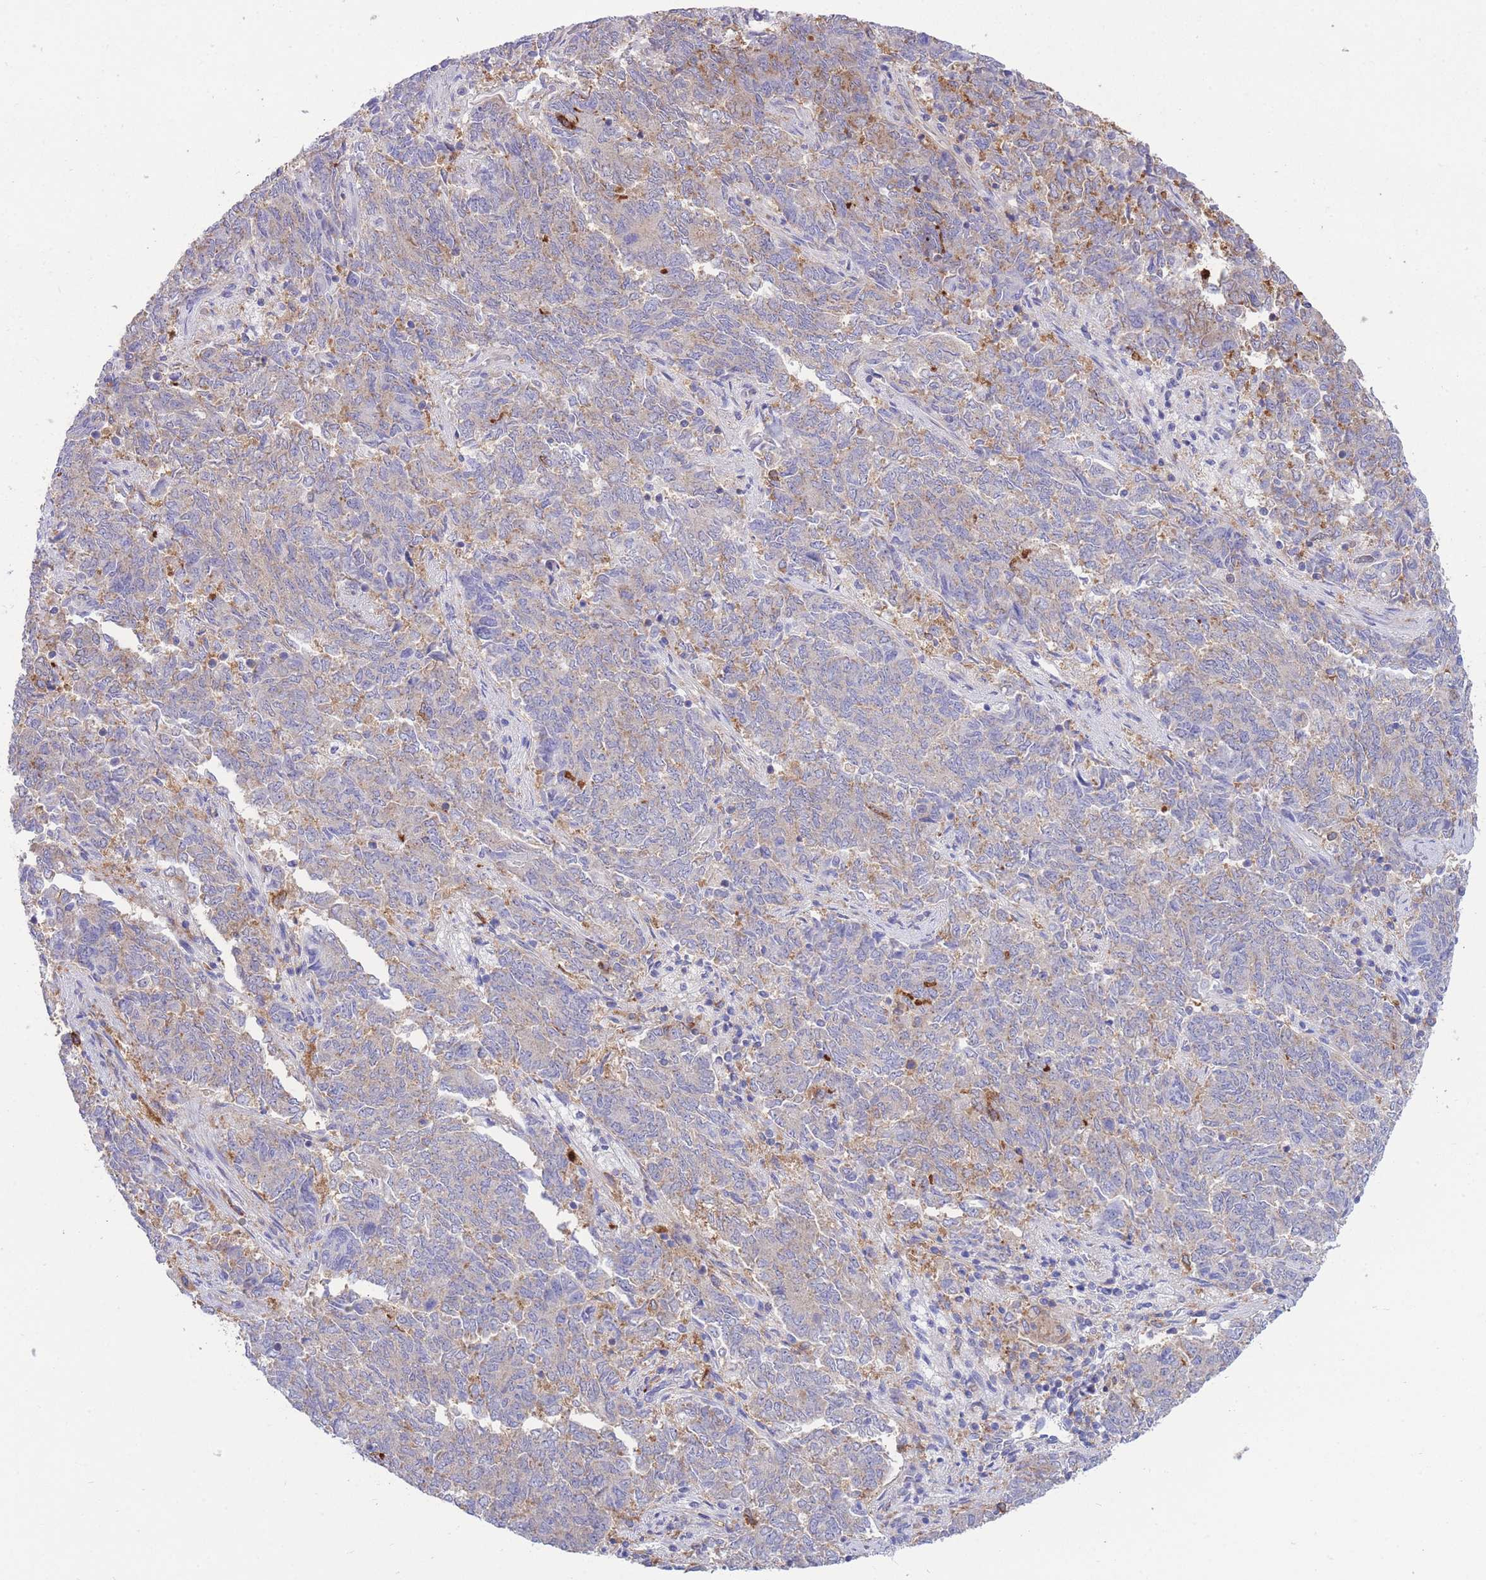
{"staining": {"intensity": "weak", "quantity": "25%-75%", "location": "cytoplasmic/membranous"}, "tissue": "endometrial cancer", "cell_type": "Tumor cells", "image_type": "cancer", "snomed": [{"axis": "morphology", "description": "Adenocarcinoma, NOS"}, {"axis": "topography", "description": "Endometrium"}], "caption": "Immunohistochemical staining of human endometrial cancer shows low levels of weak cytoplasmic/membranous expression in about 25%-75% of tumor cells. The protein of interest is shown in brown color, while the nuclei are stained blue.", "gene": "NAMPT", "patient": {"sex": "female", "age": 80}}